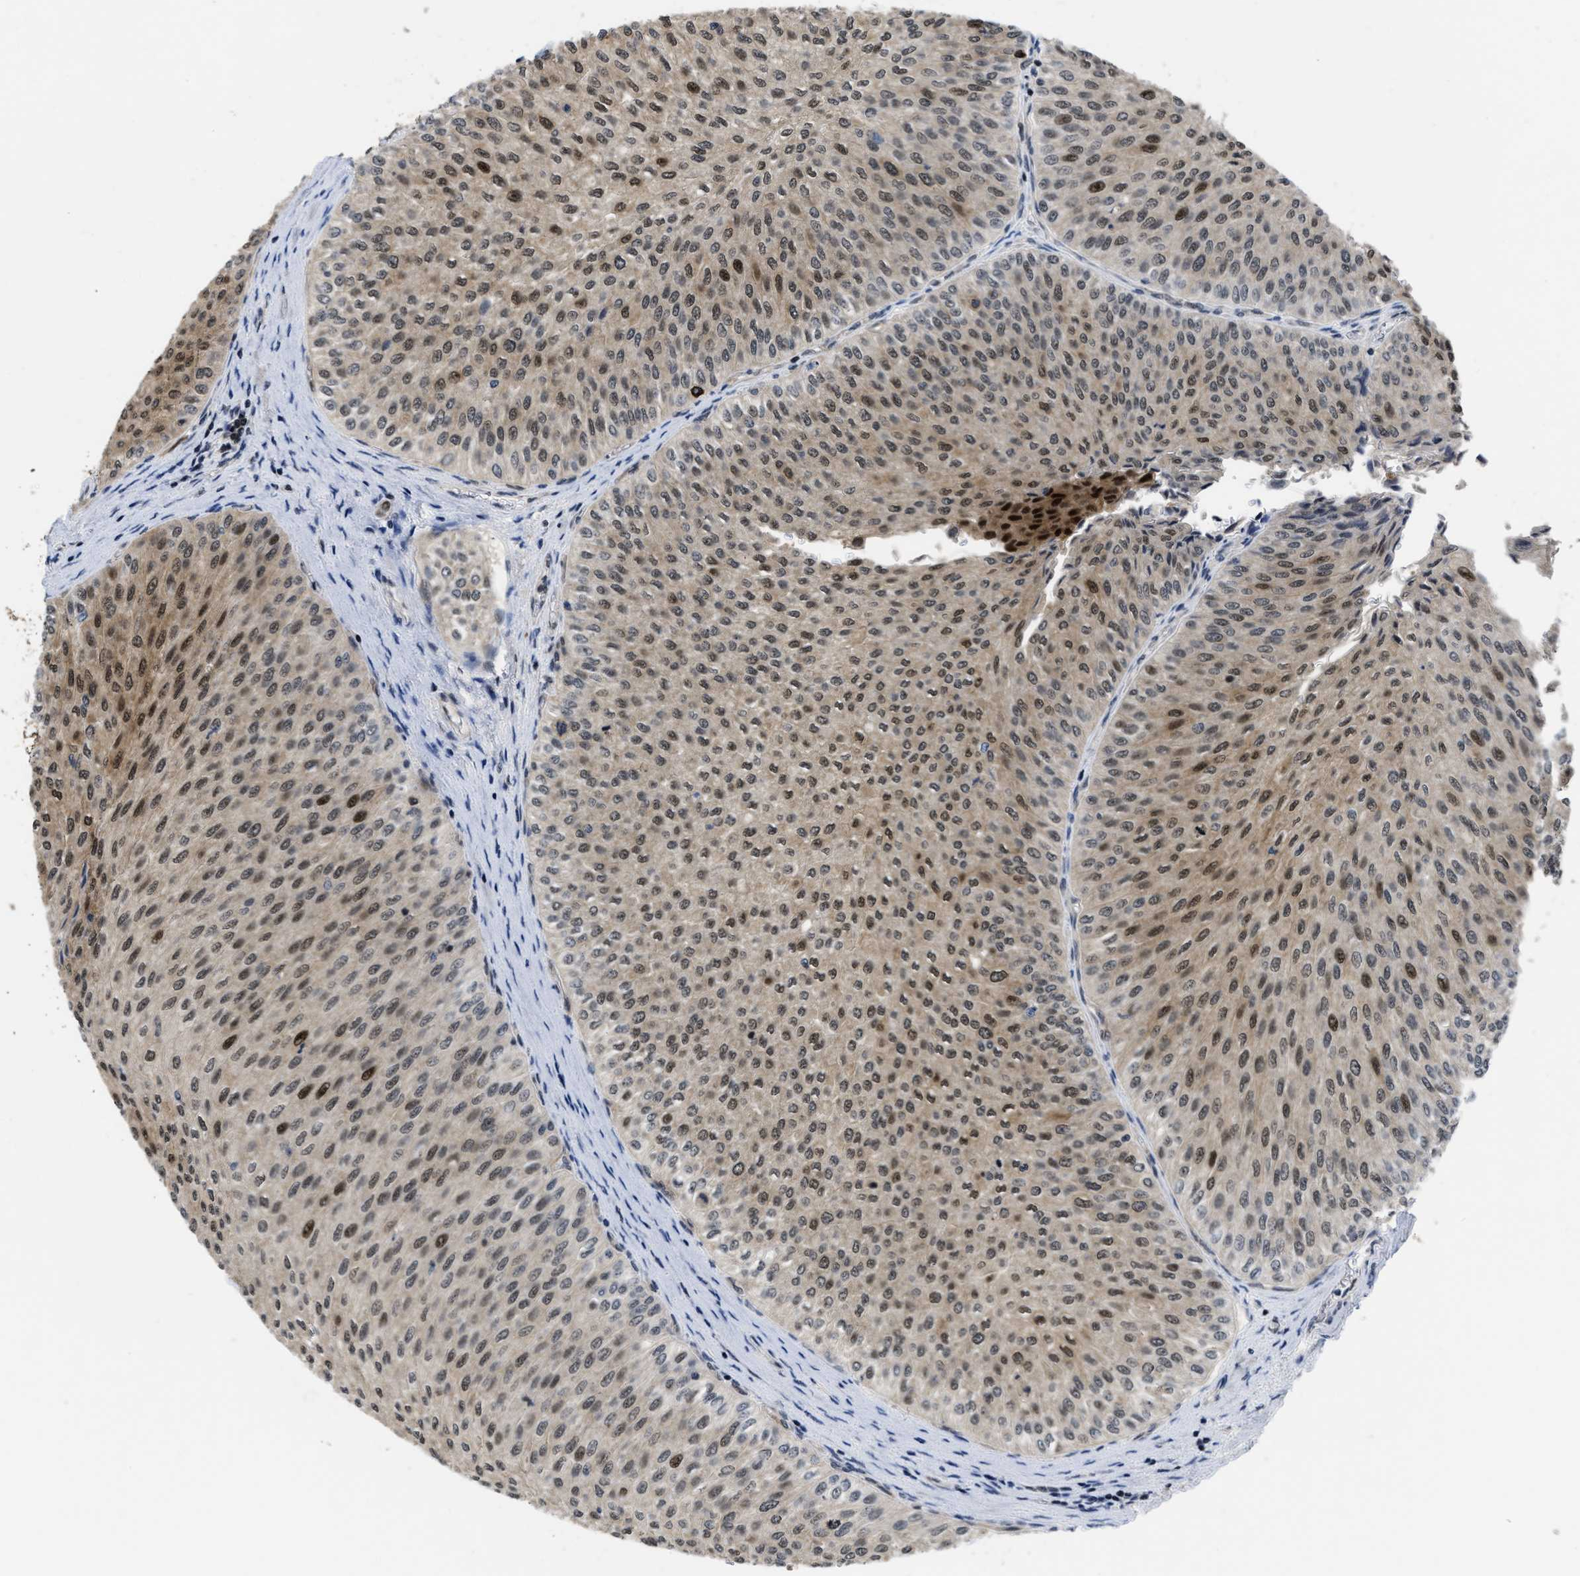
{"staining": {"intensity": "moderate", "quantity": ">75%", "location": "cytoplasmic/membranous,nuclear"}, "tissue": "urothelial cancer", "cell_type": "Tumor cells", "image_type": "cancer", "snomed": [{"axis": "morphology", "description": "Urothelial carcinoma, Low grade"}, {"axis": "topography", "description": "Urinary bladder"}], "caption": "Moderate cytoplasmic/membranous and nuclear protein positivity is seen in approximately >75% of tumor cells in urothelial cancer.", "gene": "HIF1A", "patient": {"sex": "male", "age": 78}}